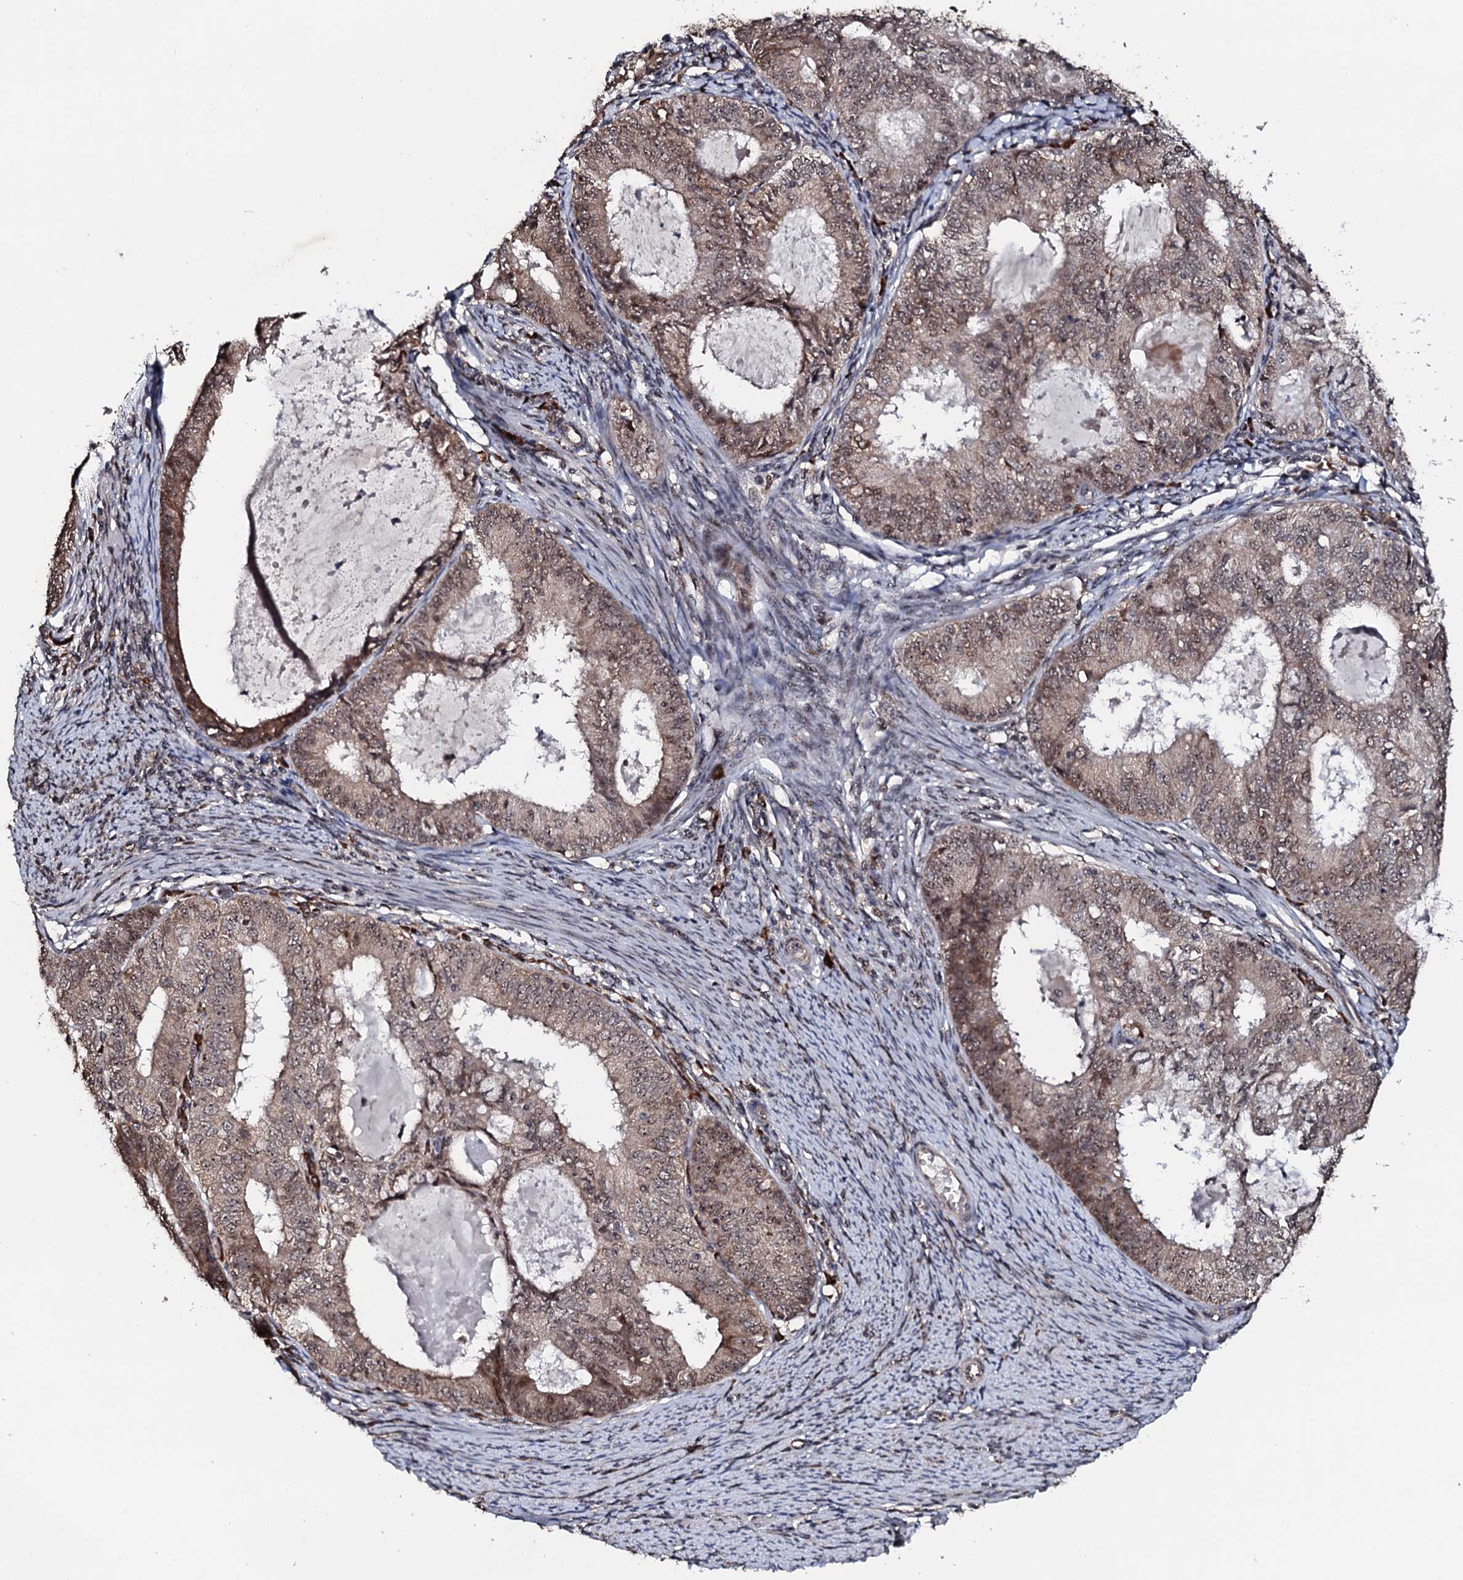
{"staining": {"intensity": "weak", "quantity": ">75%", "location": "cytoplasmic/membranous,nuclear"}, "tissue": "endometrial cancer", "cell_type": "Tumor cells", "image_type": "cancer", "snomed": [{"axis": "morphology", "description": "Adenocarcinoma, NOS"}, {"axis": "topography", "description": "Endometrium"}], "caption": "This micrograph reveals immunohistochemistry staining of endometrial cancer, with low weak cytoplasmic/membranous and nuclear positivity in approximately >75% of tumor cells.", "gene": "FAM111A", "patient": {"sex": "female", "age": 57}}